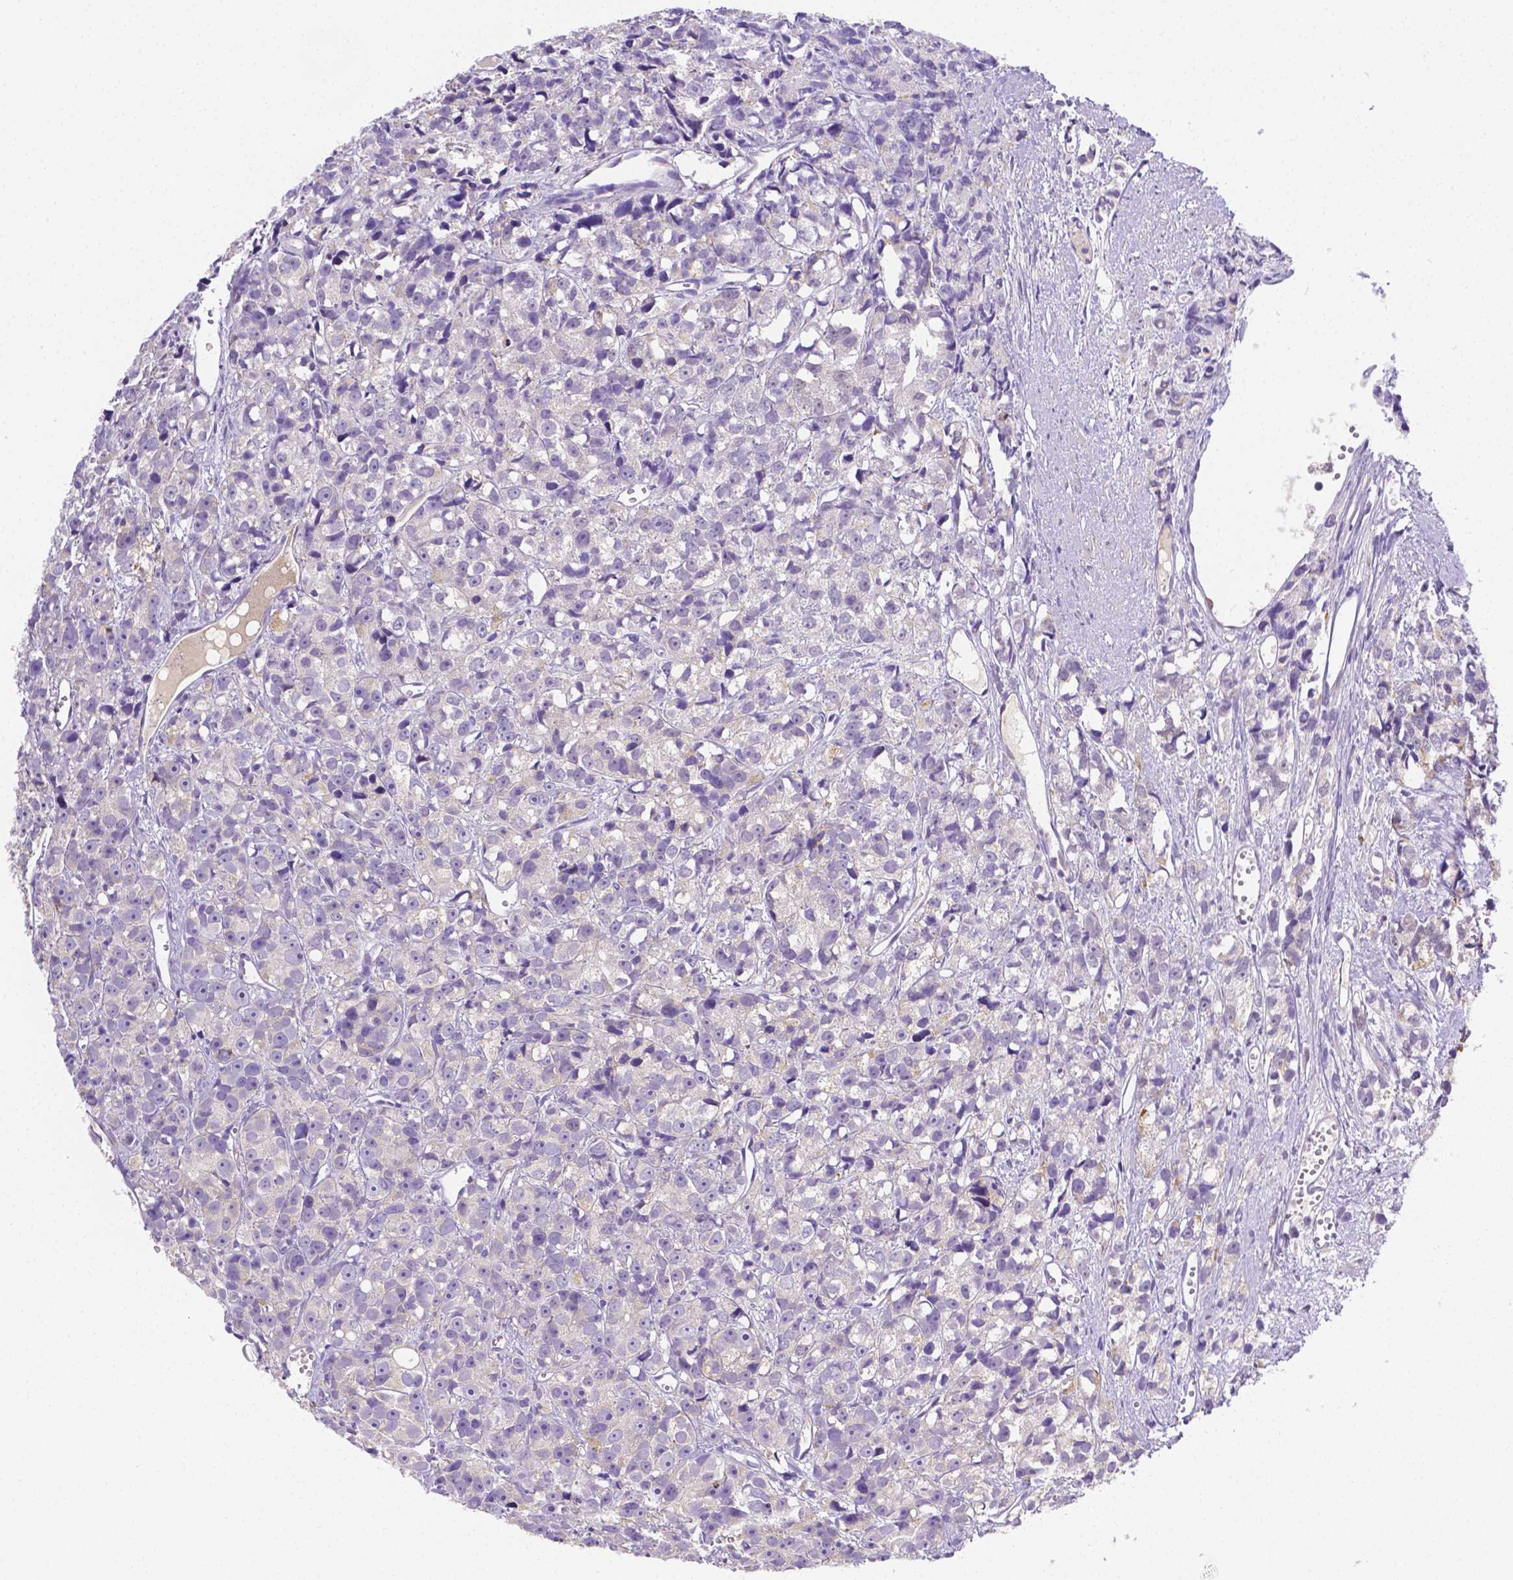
{"staining": {"intensity": "negative", "quantity": "none", "location": "none"}, "tissue": "prostate cancer", "cell_type": "Tumor cells", "image_type": "cancer", "snomed": [{"axis": "morphology", "description": "Adenocarcinoma, High grade"}, {"axis": "topography", "description": "Prostate"}], "caption": "High magnification brightfield microscopy of high-grade adenocarcinoma (prostate) stained with DAB (3,3'-diaminobenzidine) (brown) and counterstained with hematoxylin (blue): tumor cells show no significant staining.", "gene": "NXPH2", "patient": {"sex": "male", "age": 77}}